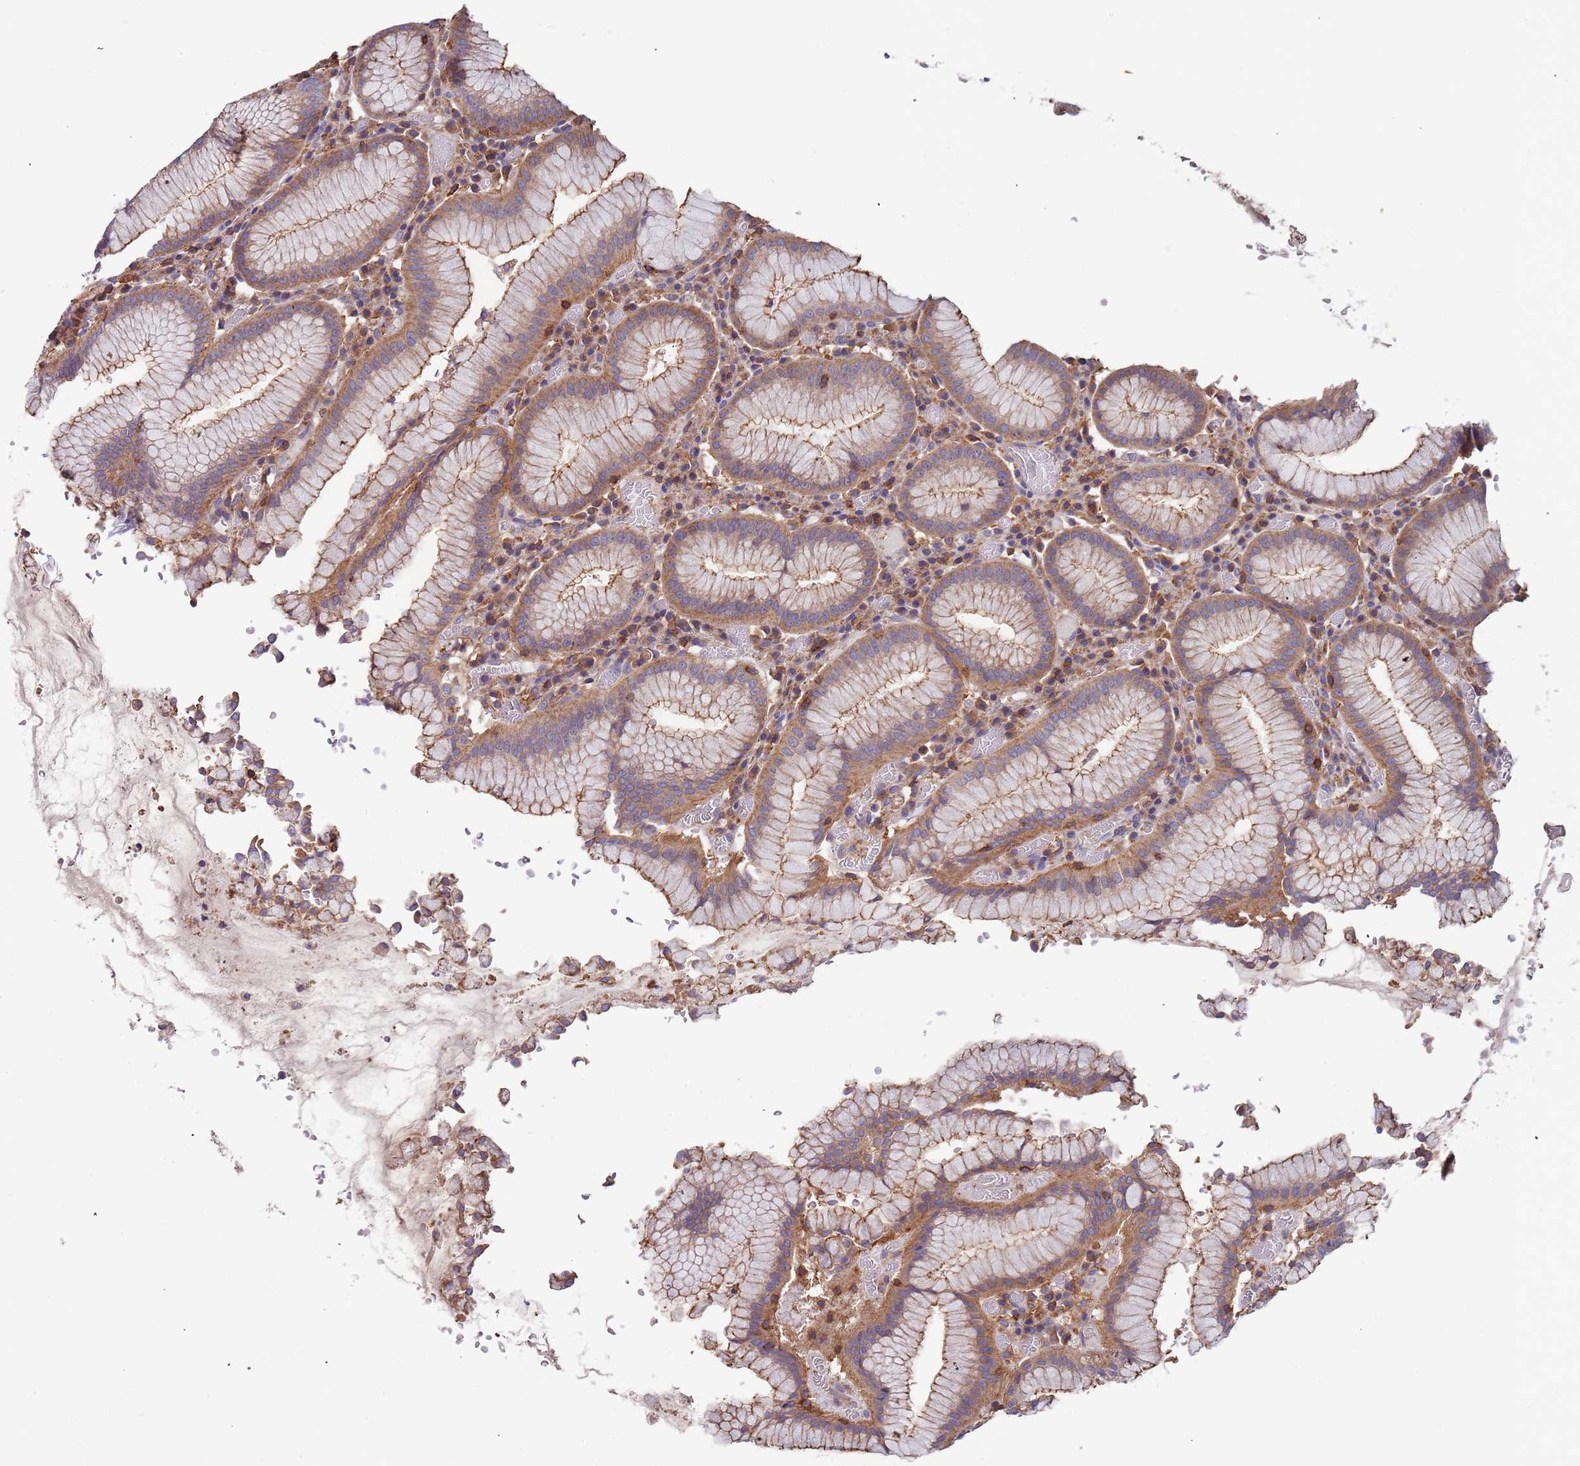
{"staining": {"intensity": "moderate", "quantity": ">75%", "location": "cytoplasmic/membranous"}, "tissue": "stomach", "cell_type": "Glandular cells", "image_type": "normal", "snomed": [{"axis": "morphology", "description": "Normal tissue, NOS"}, {"axis": "topography", "description": "Stomach"}], "caption": "Stomach stained with DAB (3,3'-diaminobenzidine) immunohistochemistry (IHC) shows medium levels of moderate cytoplasmic/membranous positivity in about >75% of glandular cells. The staining is performed using DAB brown chromogen to label protein expression. The nuclei are counter-stained blue using hematoxylin.", "gene": "SYT4", "patient": {"sex": "male", "age": 55}}